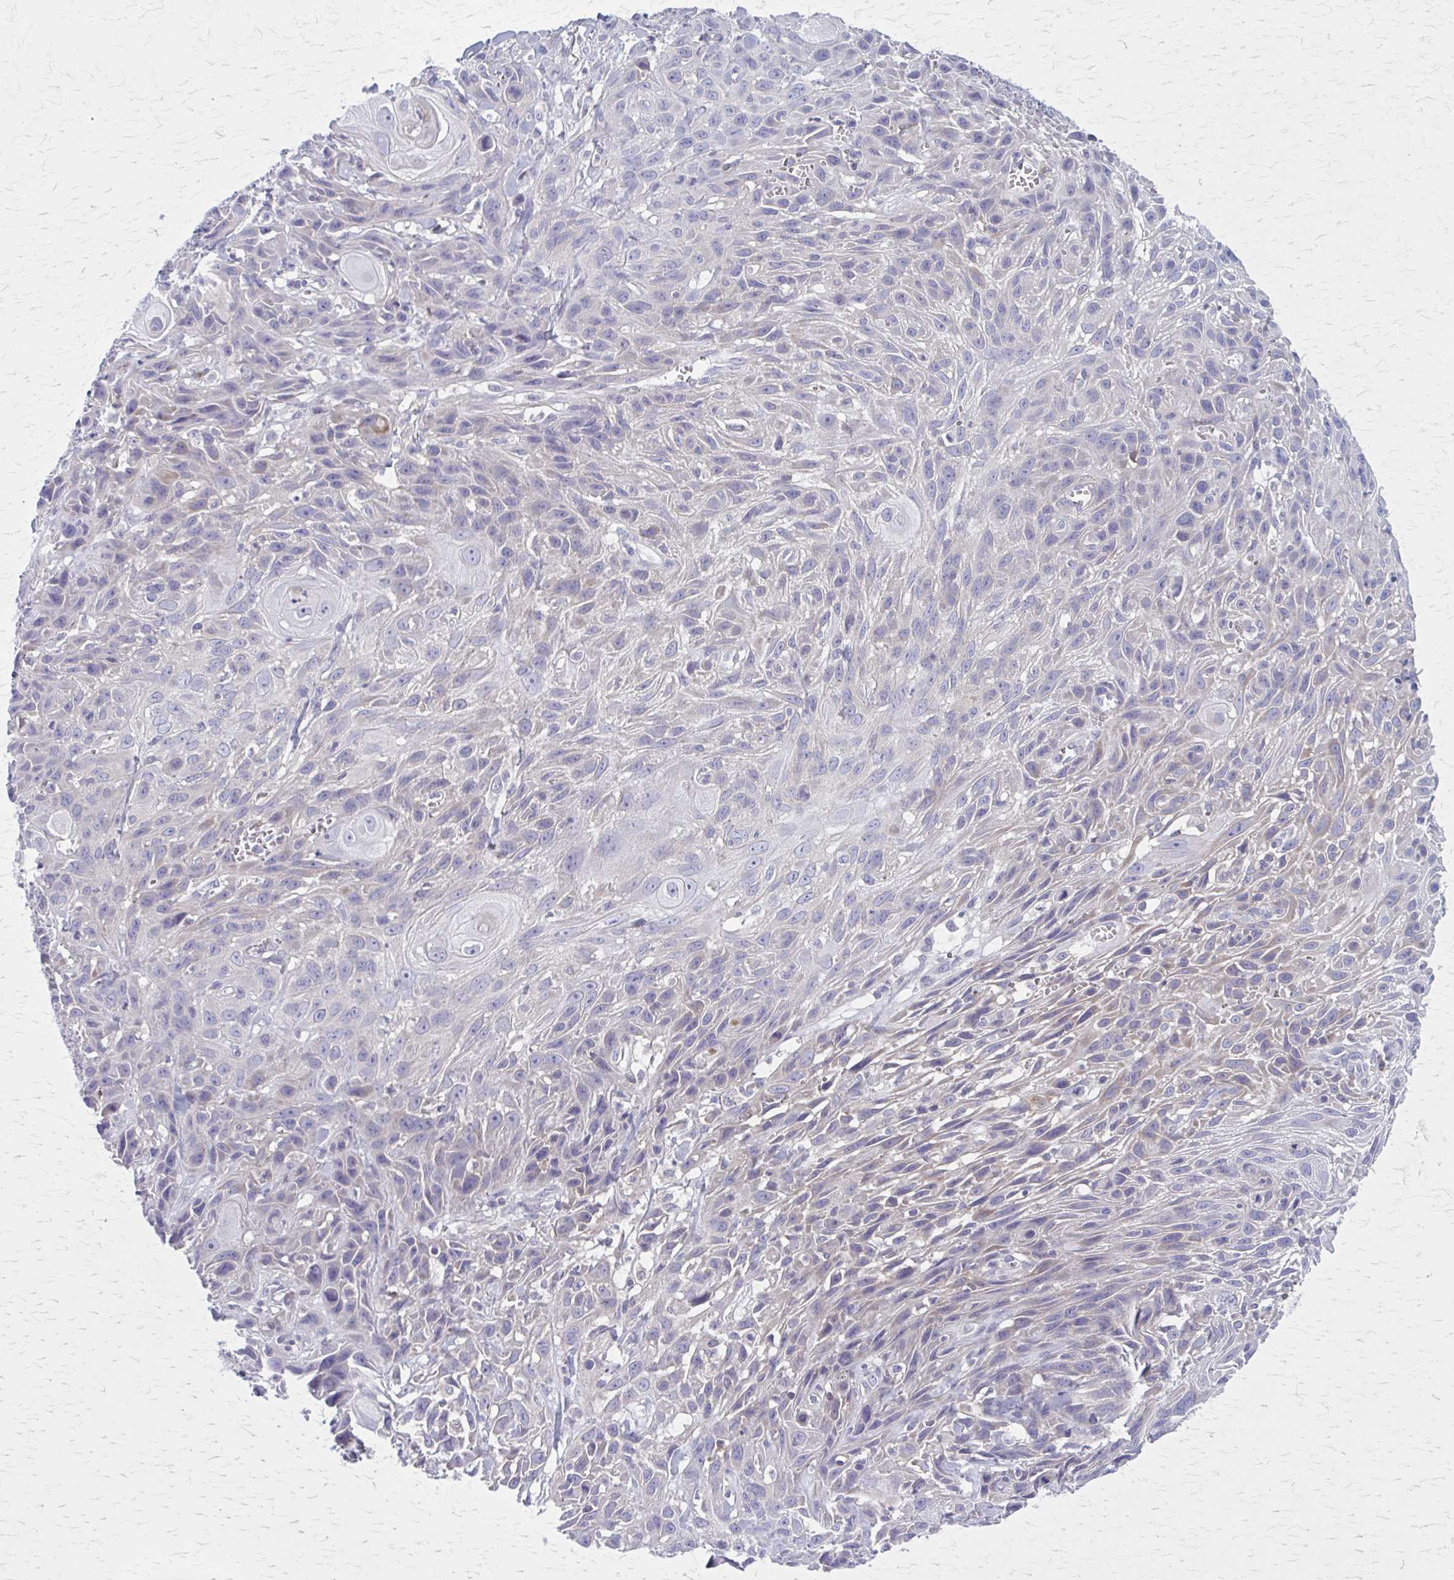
{"staining": {"intensity": "negative", "quantity": "none", "location": "none"}, "tissue": "skin cancer", "cell_type": "Tumor cells", "image_type": "cancer", "snomed": [{"axis": "morphology", "description": "Squamous cell carcinoma, NOS"}, {"axis": "topography", "description": "Skin"}, {"axis": "topography", "description": "Vulva"}], "caption": "This is an IHC photomicrograph of human skin squamous cell carcinoma. There is no expression in tumor cells.", "gene": "PITPNM1", "patient": {"sex": "female", "age": 83}}